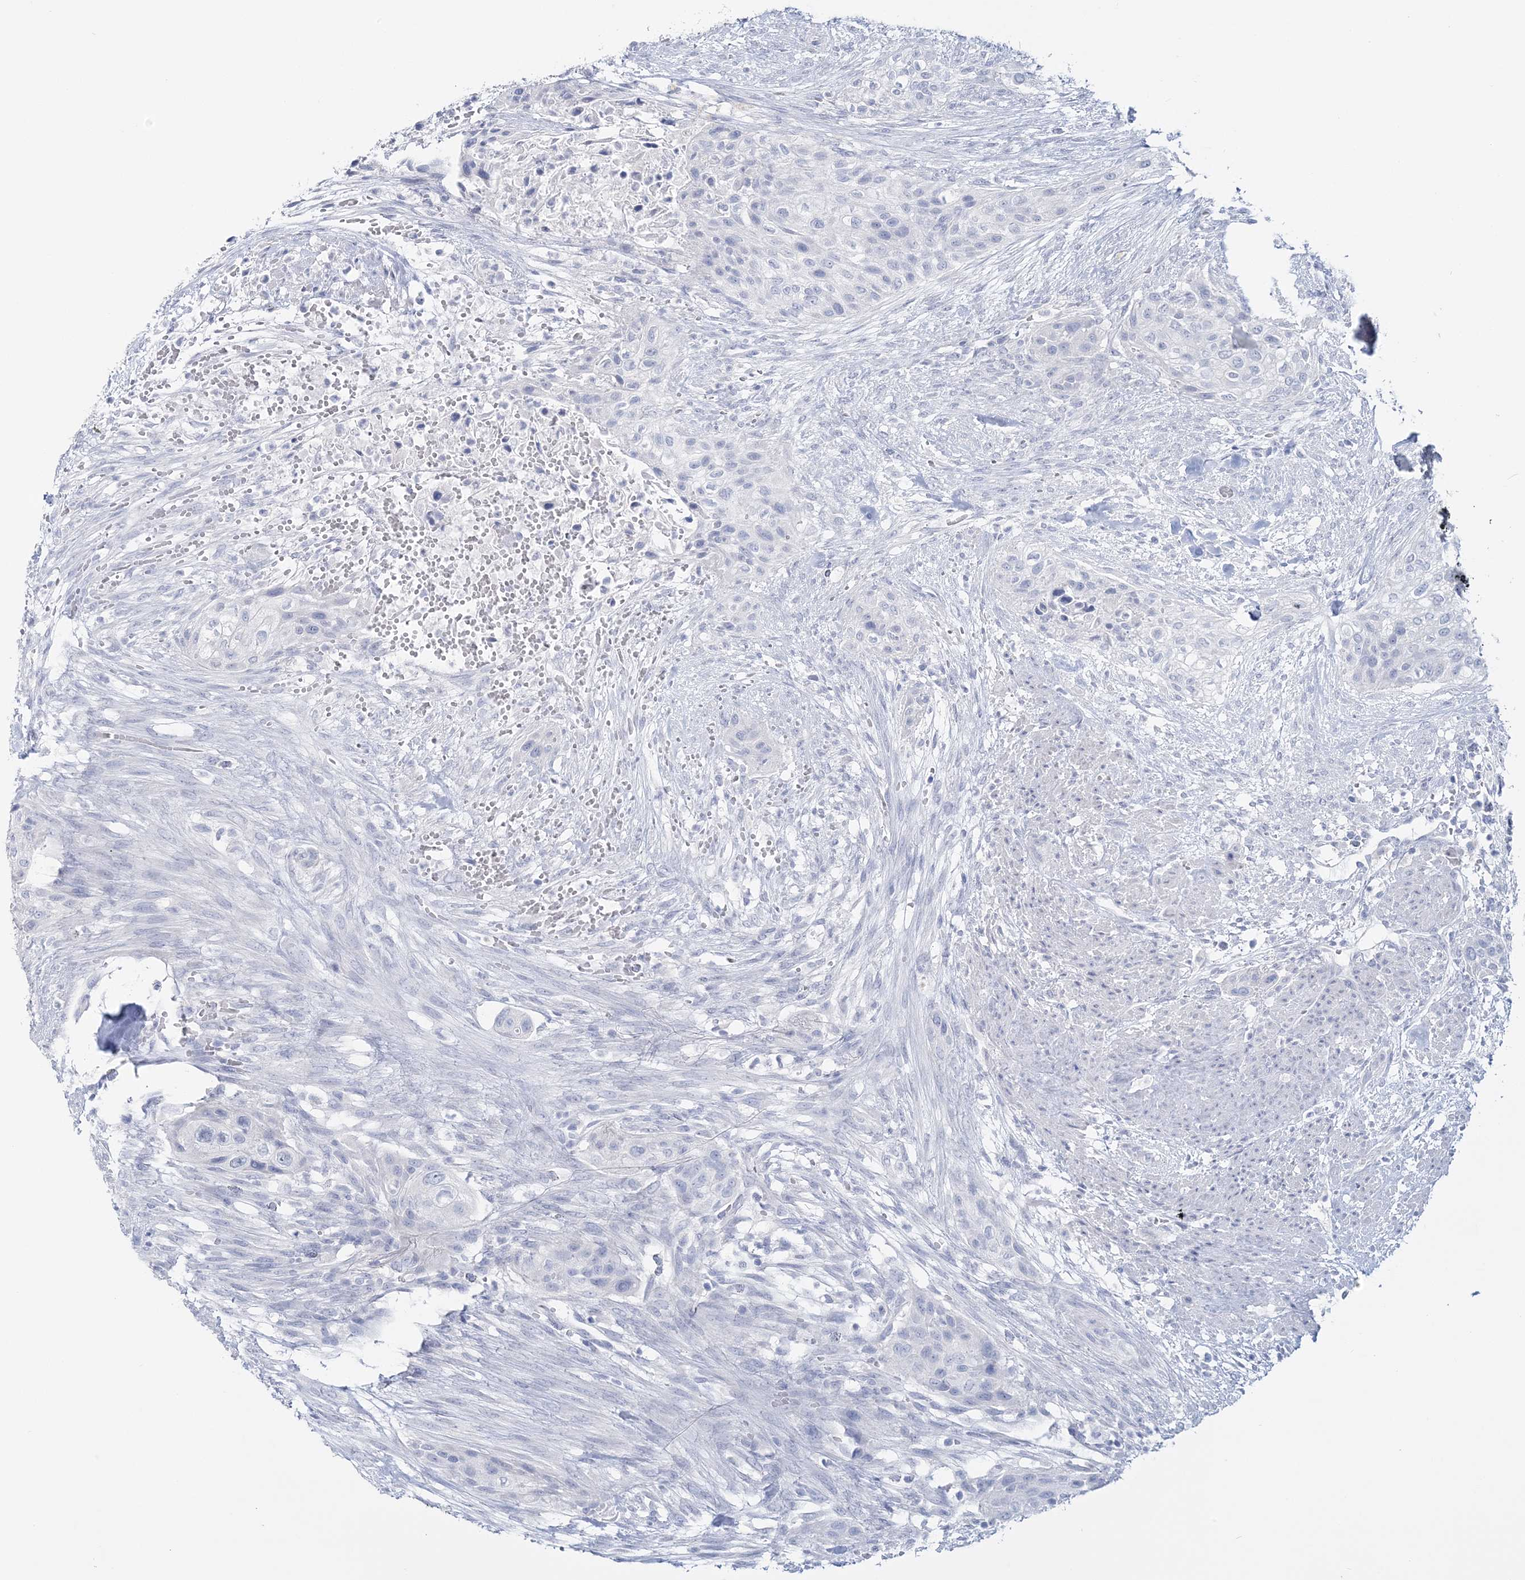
{"staining": {"intensity": "negative", "quantity": "none", "location": "none"}, "tissue": "urothelial cancer", "cell_type": "Tumor cells", "image_type": "cancer", "snomed": [{"axis": "morphology", "description": "Urothelial carcinoma, High grade"}, {"axis": "topography", "description": "Urinary bladder"}], "caption": "There is no significant staining in tumor cells of high-grade urothelial carcinoma. (Immunohistochemistry, brightfield microscopy, high magnification).", "gene": "CYP3A4", "patient": {"sex": "male", "age": 35}}